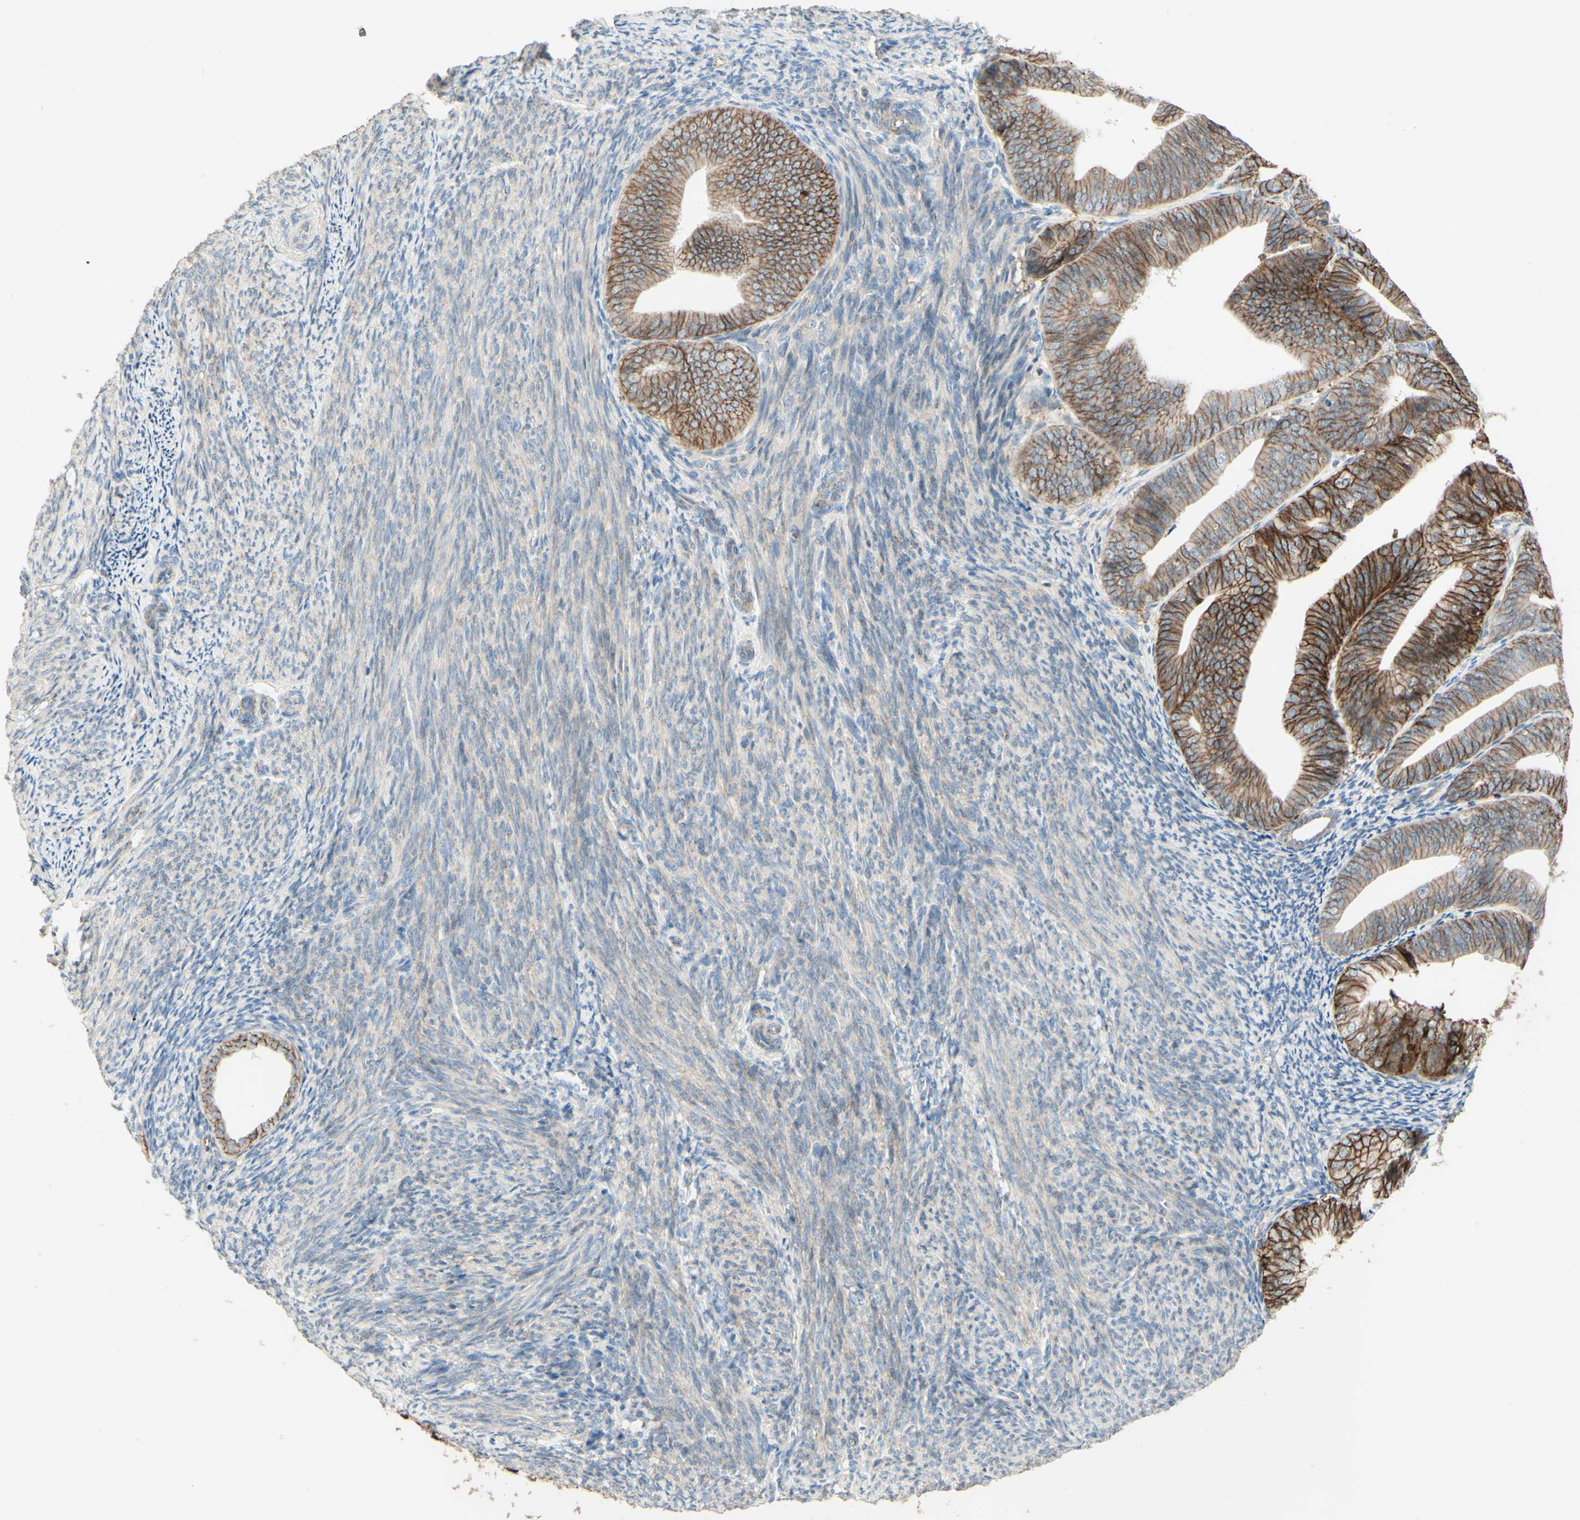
{"staining": {"intensity": "moderate", "quantity": ">75%", "location": "cytoplasmic/membranous"}, "tissue": "endometrial cancer", "cell_type": "Tumor cells", "image_type": "cancer", "snomed": [{"axis": "morphology", "description": "Adenocarcinoma, NOS"}, {"axis": "topography", "description": "Endometrium"}], "caption": "Adenocarcinoma (endometrial) stained with IHC reveals moderate cytoplasmic/membranous staining in approximately >75% of tumor cells. (DAB (3,3'-diaminobenzidine) = brown stain, brightfield microscopy at high magnification).", "gene": "RNF149", "patient": {"sex": "female", "age": 63}}